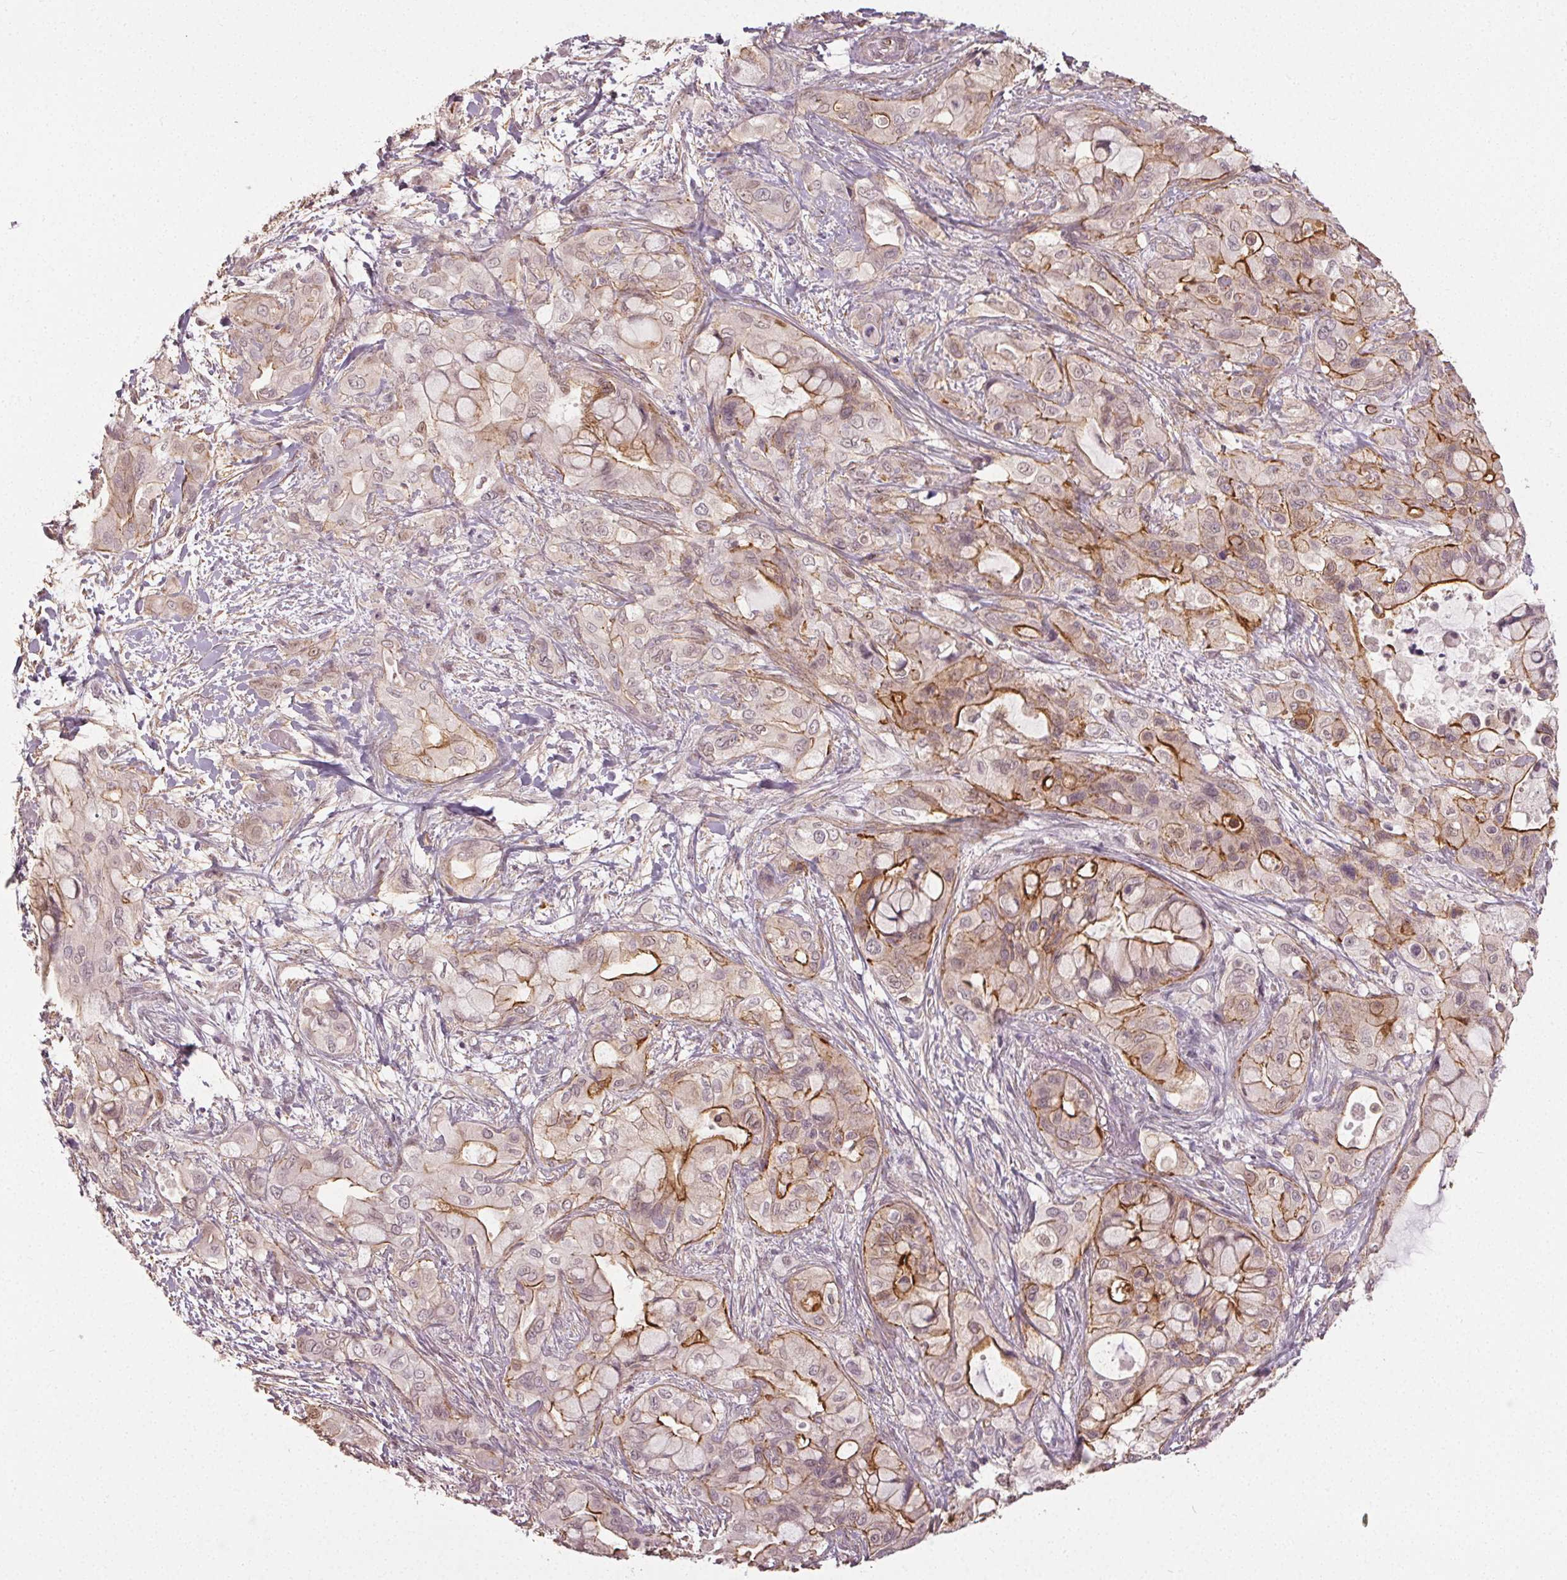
{"staining": {"intensity": "strong", "quantity": "25%-75%", "location": "cytoplasmic/membranous"}, "tissue": "pancreatic cancer", "cell_type": "Tumor cells", "image_type": "cancer", "snomed": [{"axis": "morphology", "description": "Adenocarcinoma, NOS"}, {"axis": "topography", "description": "Pancreas"}], "caption": "Pancreatic adenocarcinoma was stained to show a protein in brown. There is high levels of strong cytoplasmic/membranous expression in about 25%-75% of tumor cells.", "gene": "PKP1", "patient": {"sex": "male", "age": 71}}